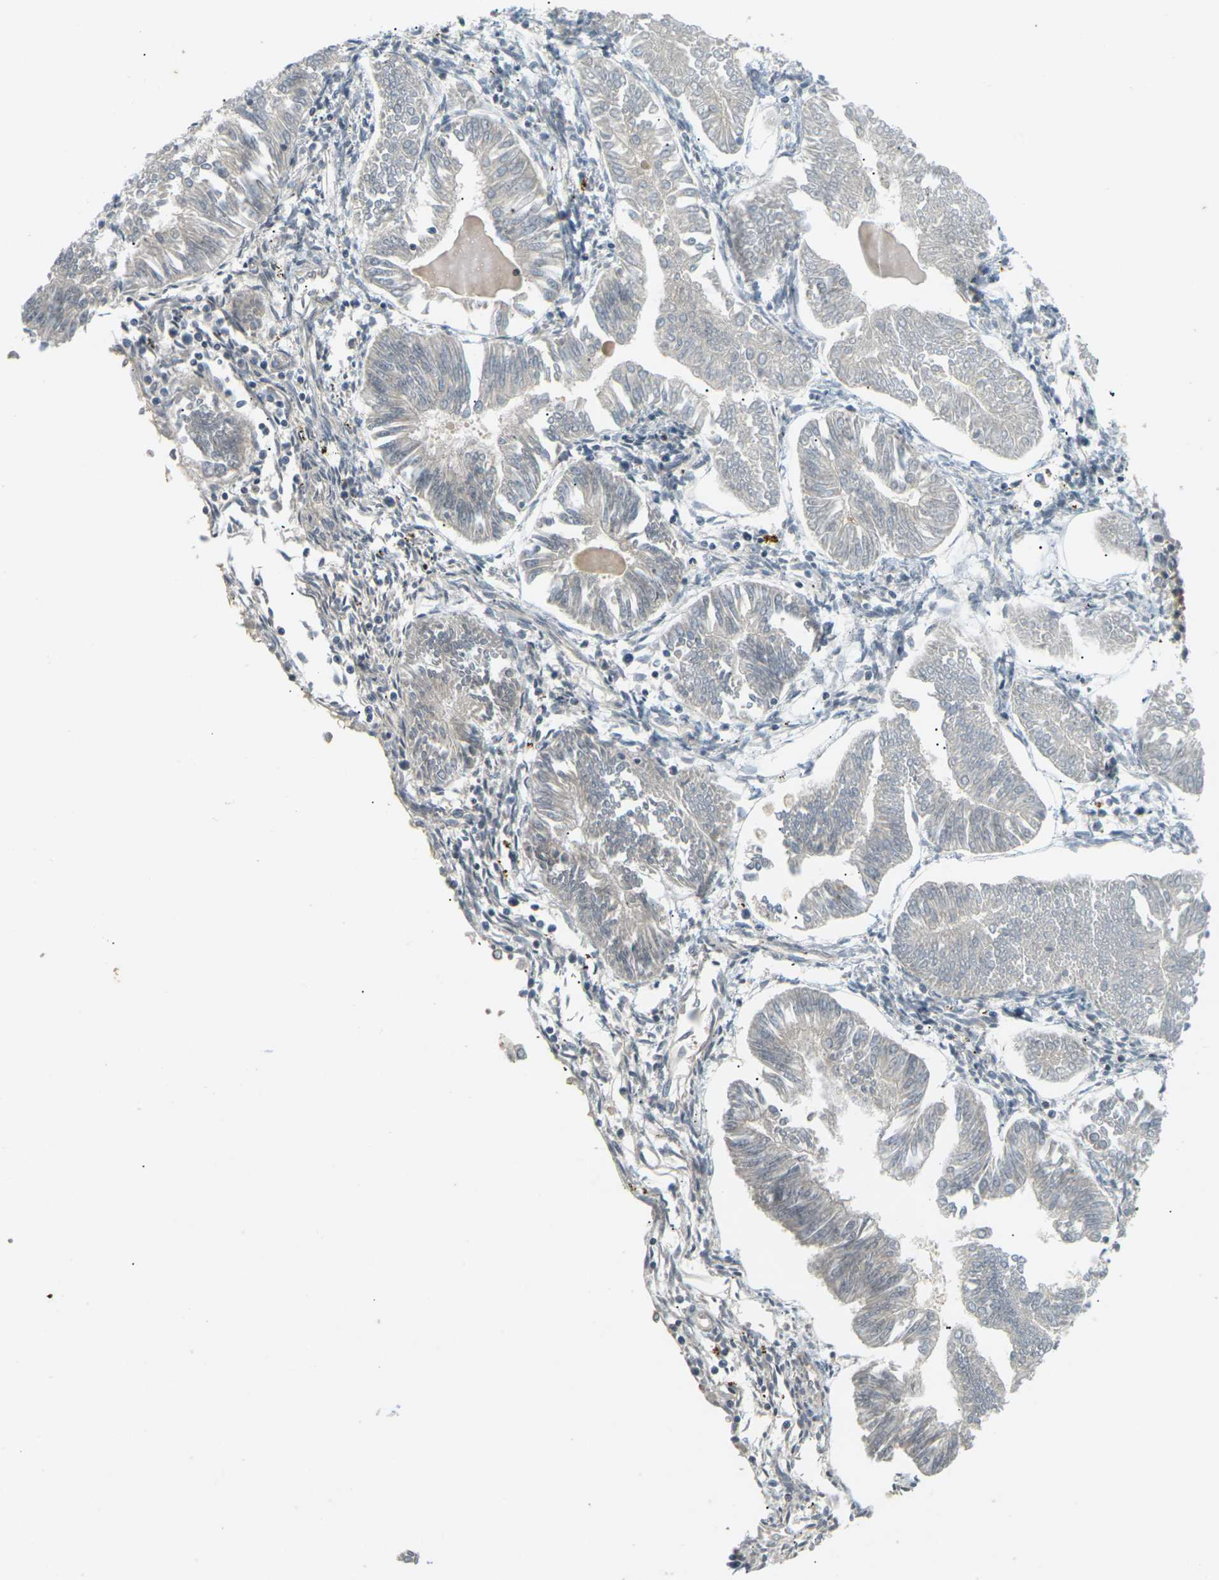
{"staining": {"intensity": "weak", "quantity": "<25%", "location": "cytoplasmic/membranous"}, "tissue": "endometrial cancer", "cell_type": "Tumor cells", "image_type": "cancer", "snomed": [{"axis": "morphology", "description": "Adenocarcinoma, NOS"}, {"axis": "topography", "description": "Endometrium"}], "caption": "An immunohistochemistry (IHC) micrograph of endometrial cancer is shown. There is no staining in tumor cells of endometrial cancer.", "gene": "SOCS6", "patient": {"sex": "female", "age": 53}}